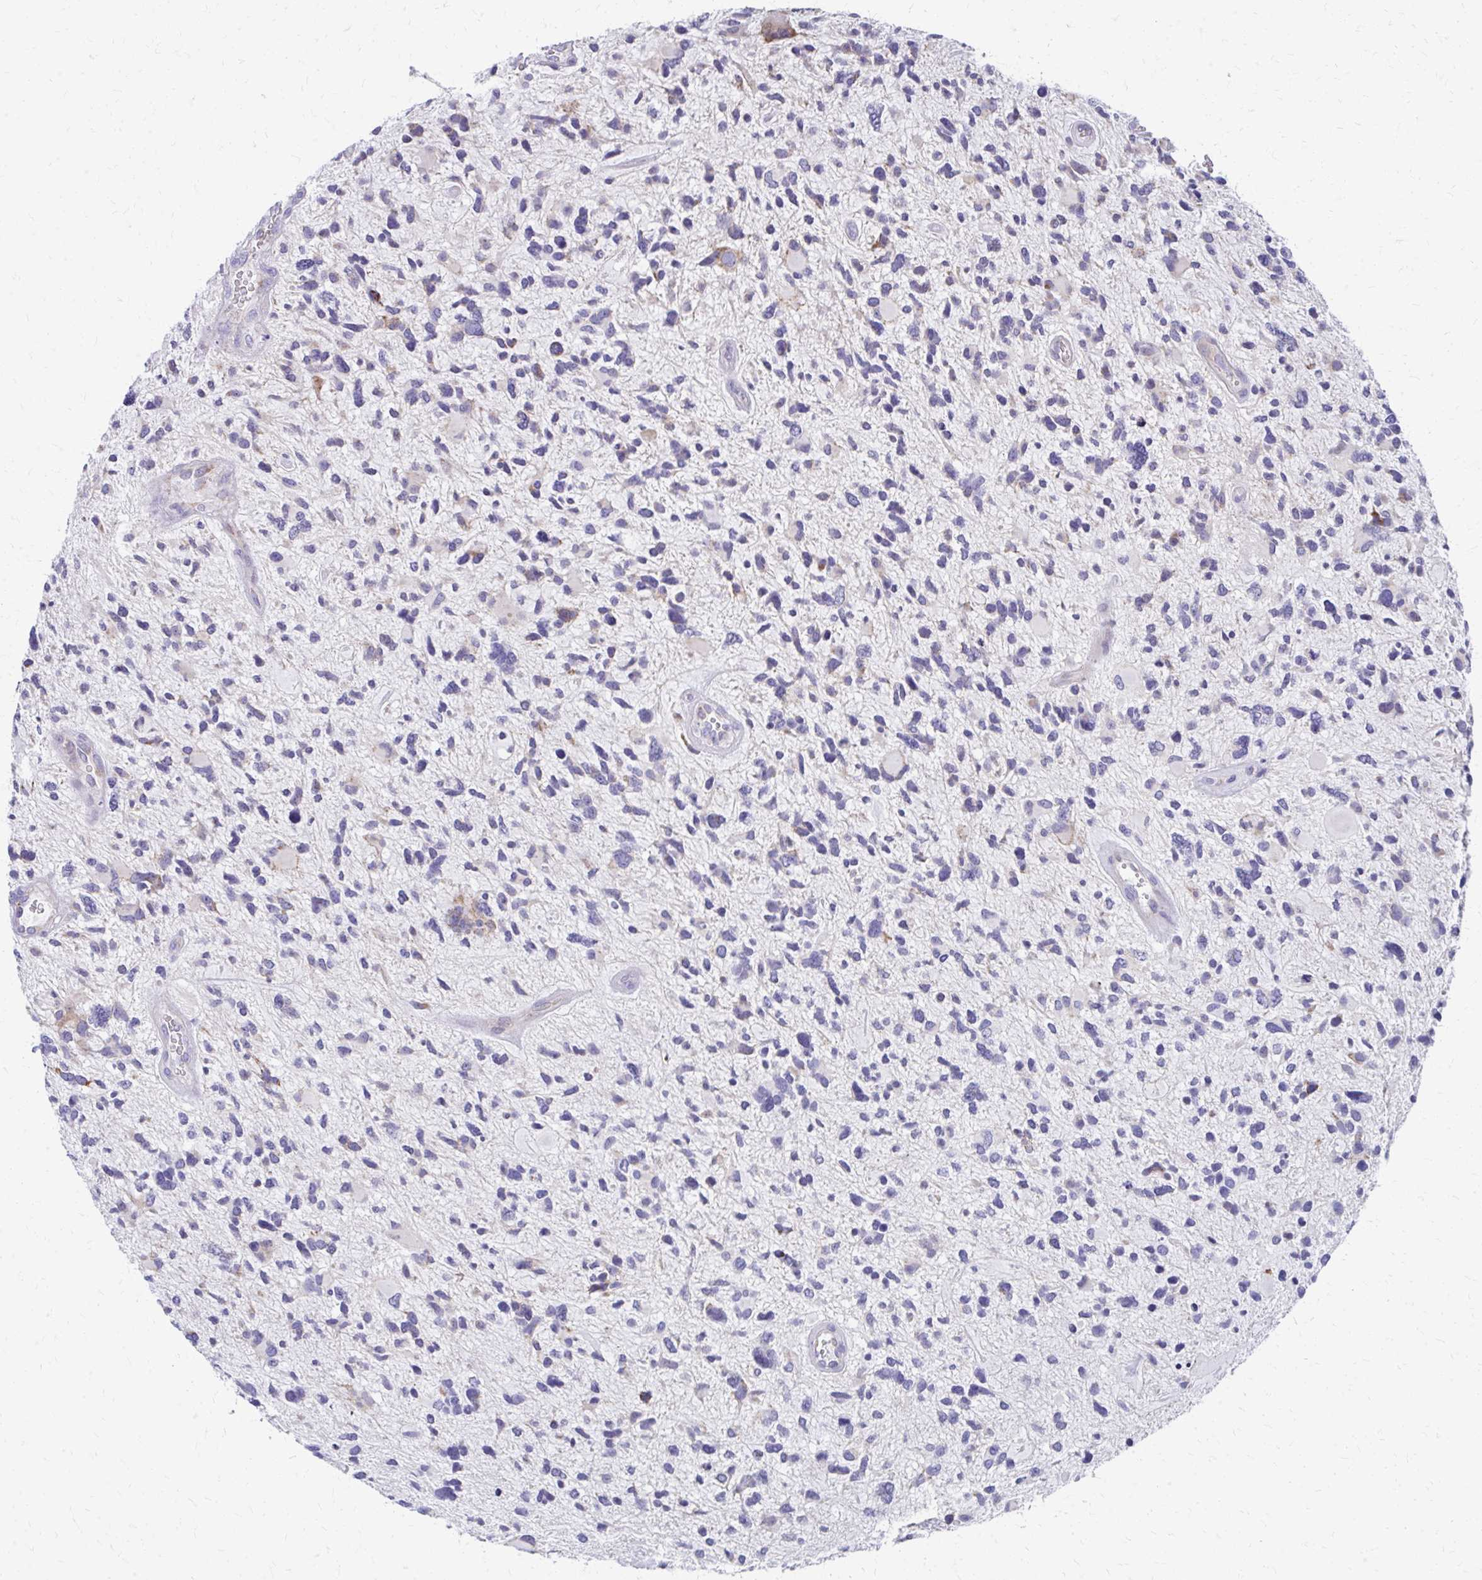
{"staining": {"intensity": "moderate", "quantity": "<25%", "location": "cytoplasmic/membranous"}, "tissue": "glioma", "cell_type": "Tumor cells", "image_type": "cancer", "snomed": [{"axis": "morphology", "description": "Glioma, malignant, High grade"}, {"axis": "topography", "description": "Brain"}], "caption": "IHC of malignant glioma (high-grade) displays low levels of moderate cytoplasmic/membranous staining in about <25% of tumor cells.", "gene": "IL37", "patient": {"sex": "female", "age": 11}}